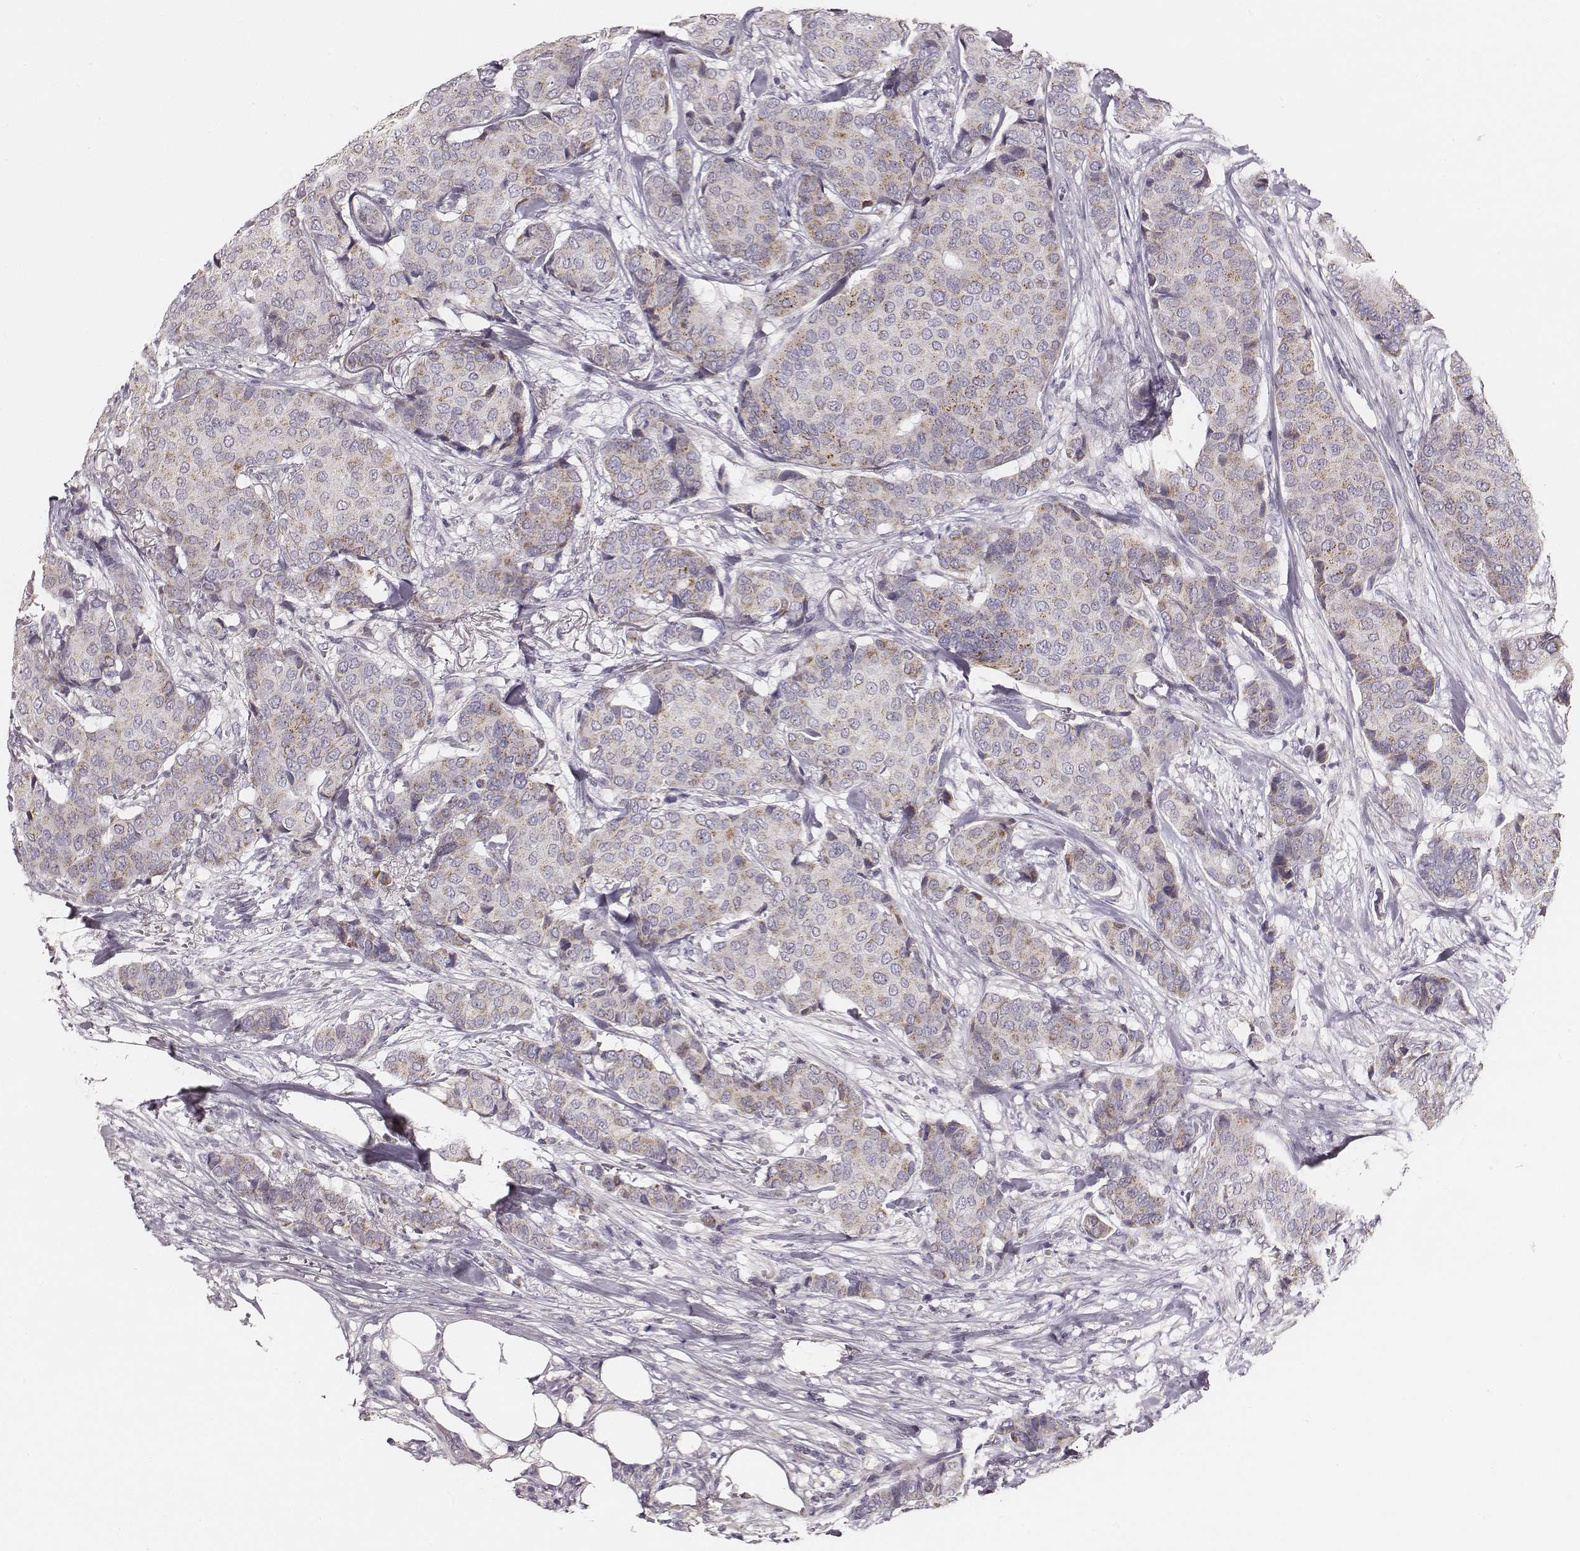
{"staining": {"intensity": "weak", "quantity": "<25%", "location": "cytoplasmic/membranous"}, "tissue": "breast cancer", "cell_type": "Tumor cells", "image_type": "cancer", "snomed": [{"axis": "morphology", "description": "Duct carcinoma"}, {"axis": "topography", "description": "Breast"}], "caption": "Immunohistochemistry photomicrograph of neoplastic tissue: human infiltrating ductal carcinoma (breast) stained with DAB reveals no significant protein staining in tumor cells. (DAB IHC, high magnification).", "gene": "UBL4B", "patient": {"sex": "female", "age": 75}}